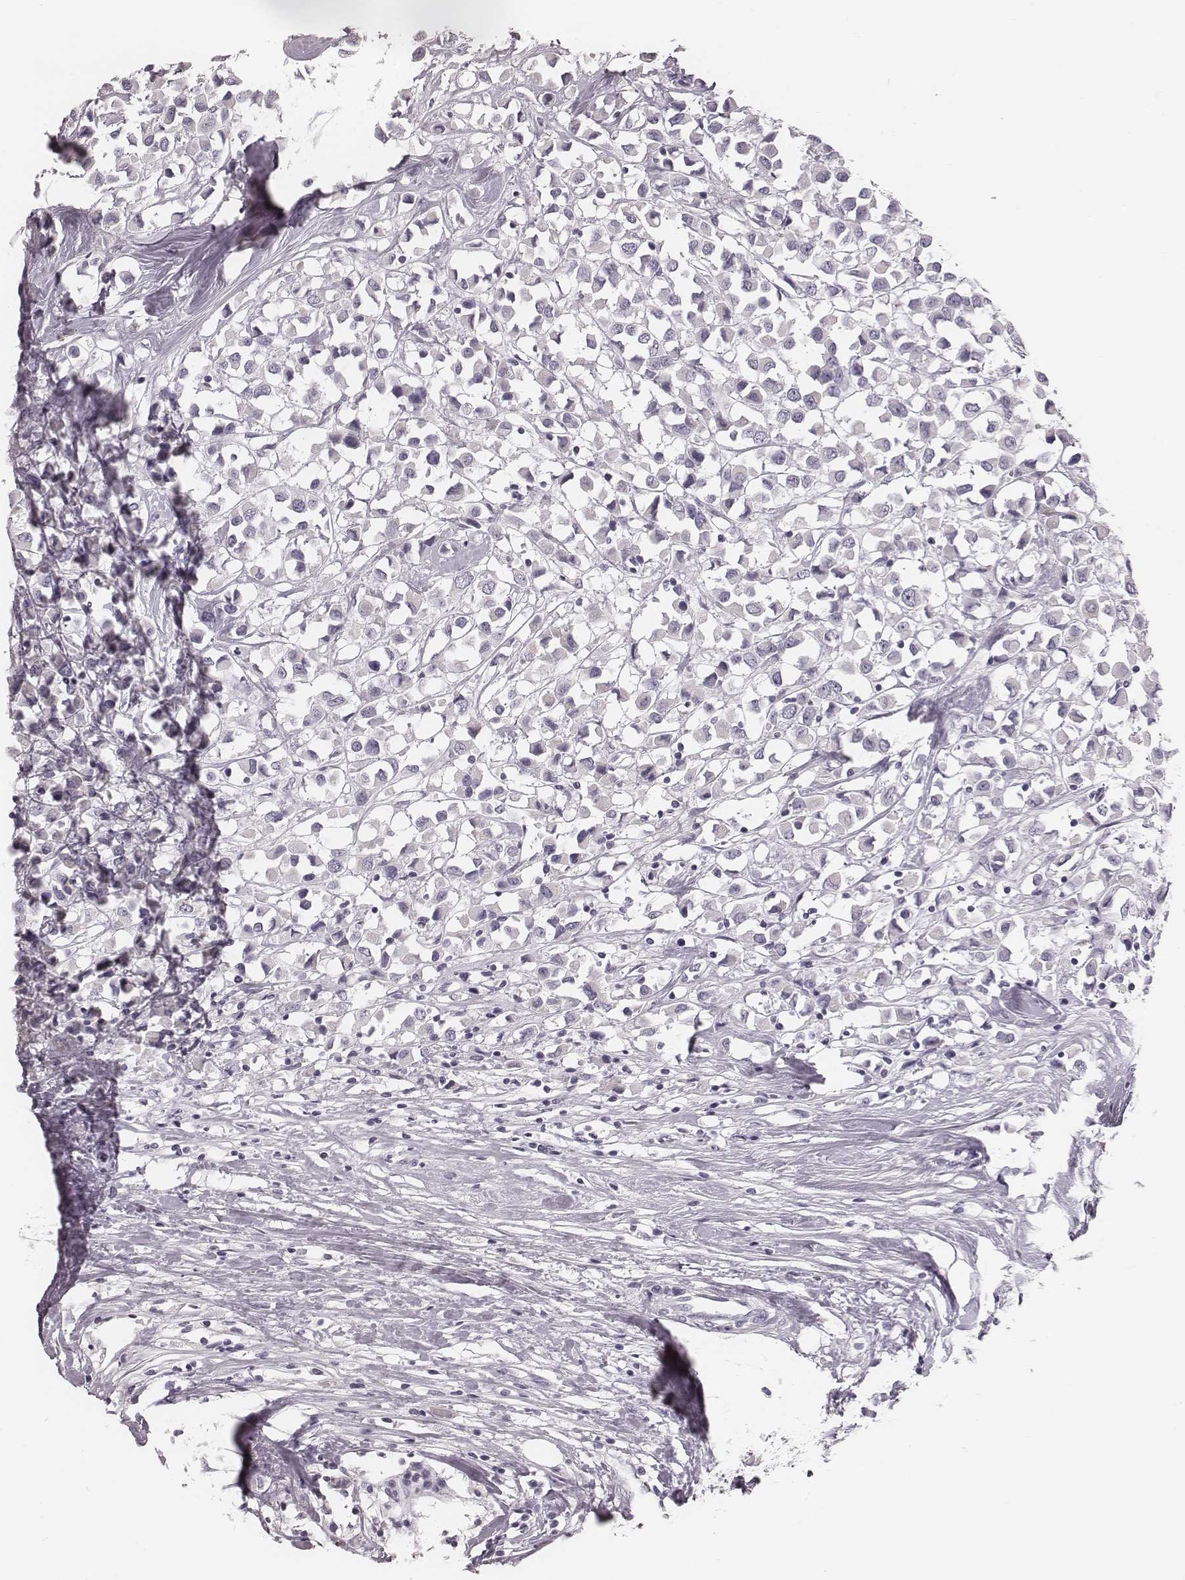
{"staining": {"intensity": "negative", "quantity": "none", "location": "none"}, "tissue": "breast cancer", "cell_type": "Tumor cells", "image_type": "cancer", "snomed": [{"axis": "morphology", "description": "Duct carcinoma"}, {"axis": "topography", "description": "Breast"}], "caption": "Immunohistochemical staining of human breast invasive ductal carcinoma displays no significant staining in tumor cells.", "gene": "SPA17", "patient": {"sex": "female", "age": 61}}